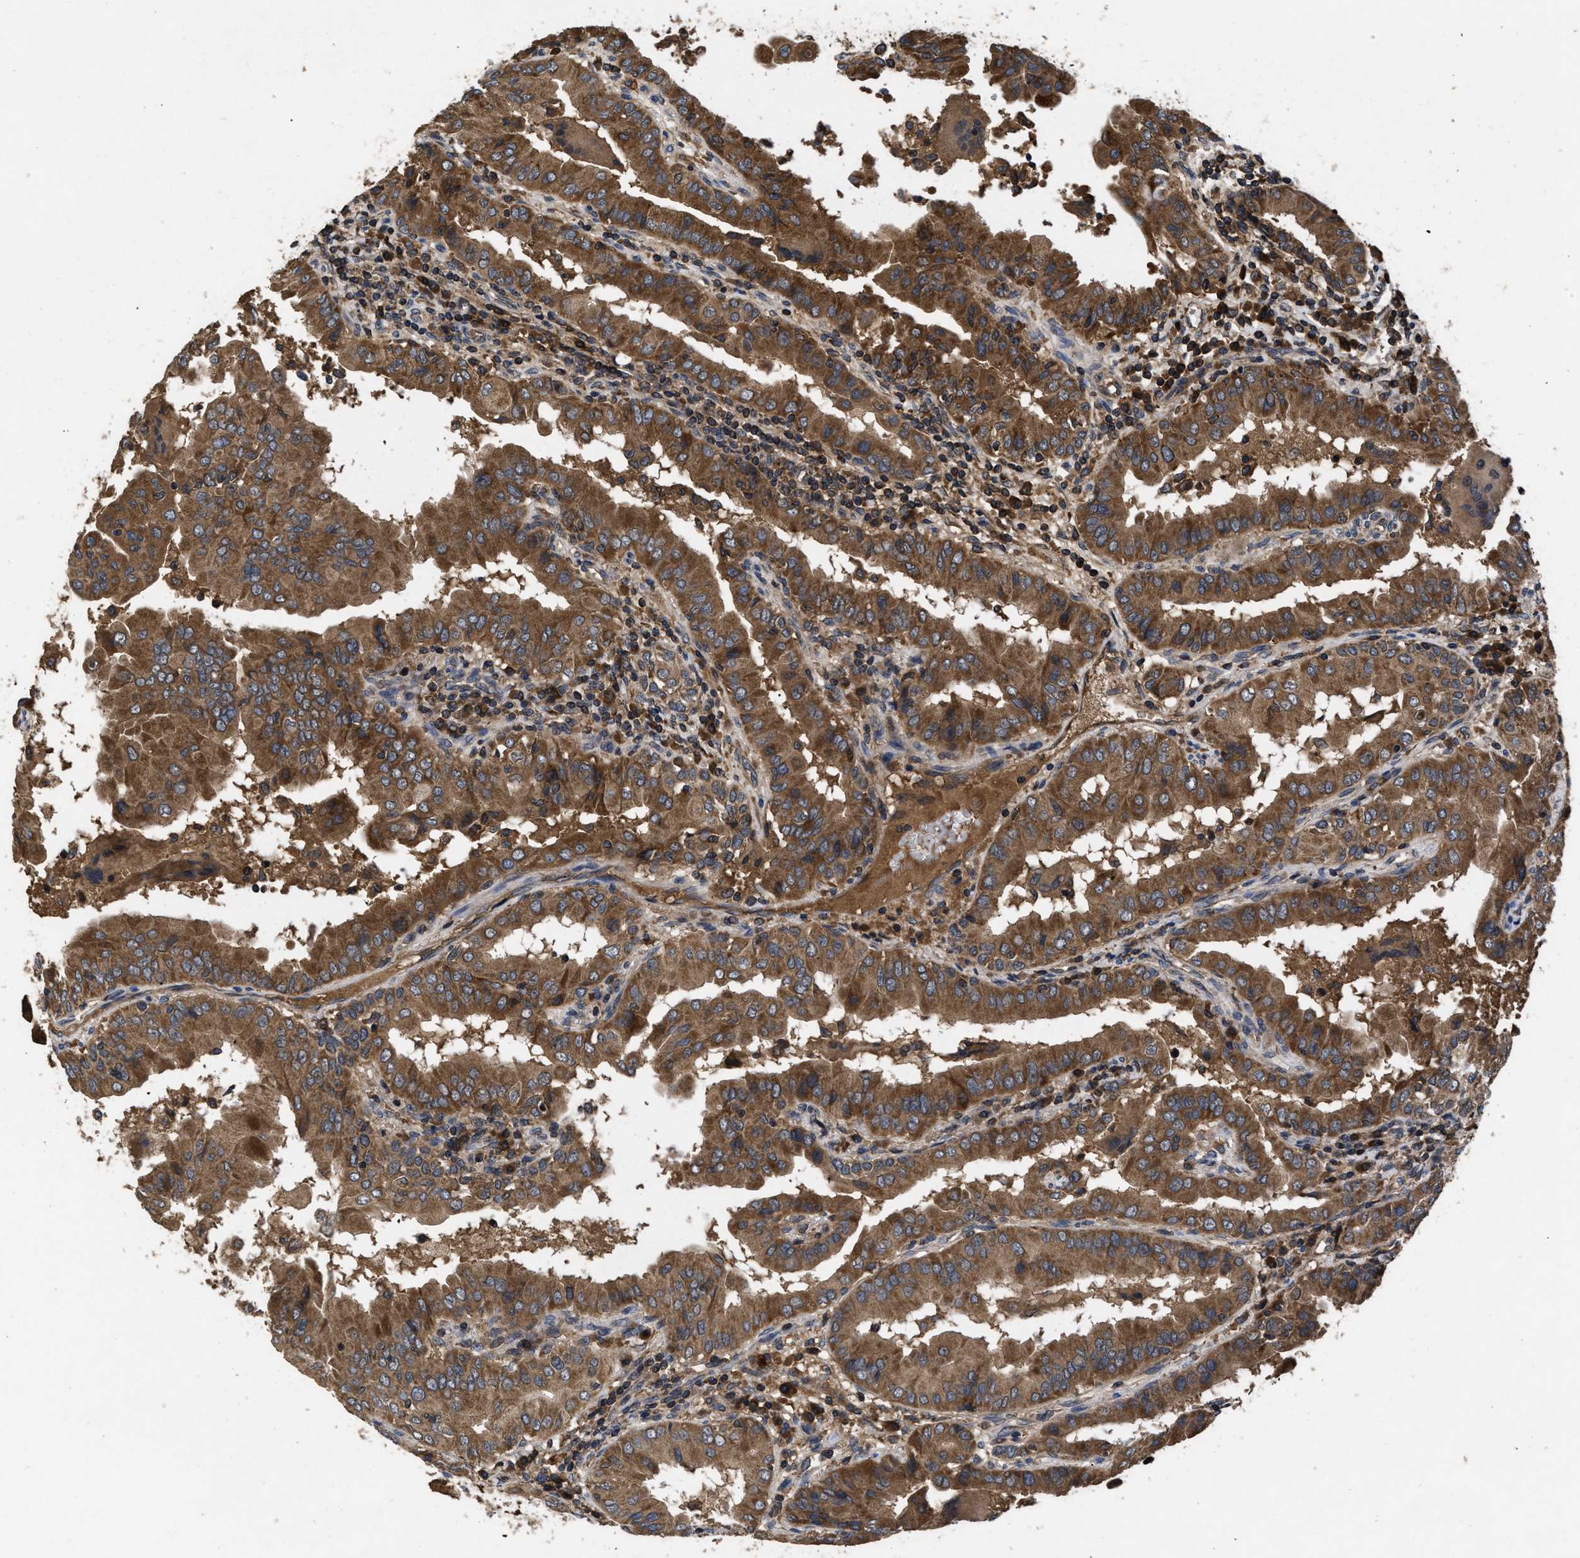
{"staining": {"intensity": "strong", "quantity": ">75%", "location": "cytoplasmic/membranous"}, "tissue": "thyroid cancer", "cell_type": "Tumor cells", "image_type": "cancer", "snomed": [{"axis": "morphology", "description": "Papillary adenocarcinoma, NOS"}, {"axis": "topography", "description": "Thyroid gland"}], "caption": "Strong cytoplasmic/membranous expression for a protein is seen in about >75% of tumor cells of thyroid cancer (papillary adenocarcinoma) using immunohistochemistry.", "gene": "LRRC3", "patient": {"sex": "male", "age": 33}}